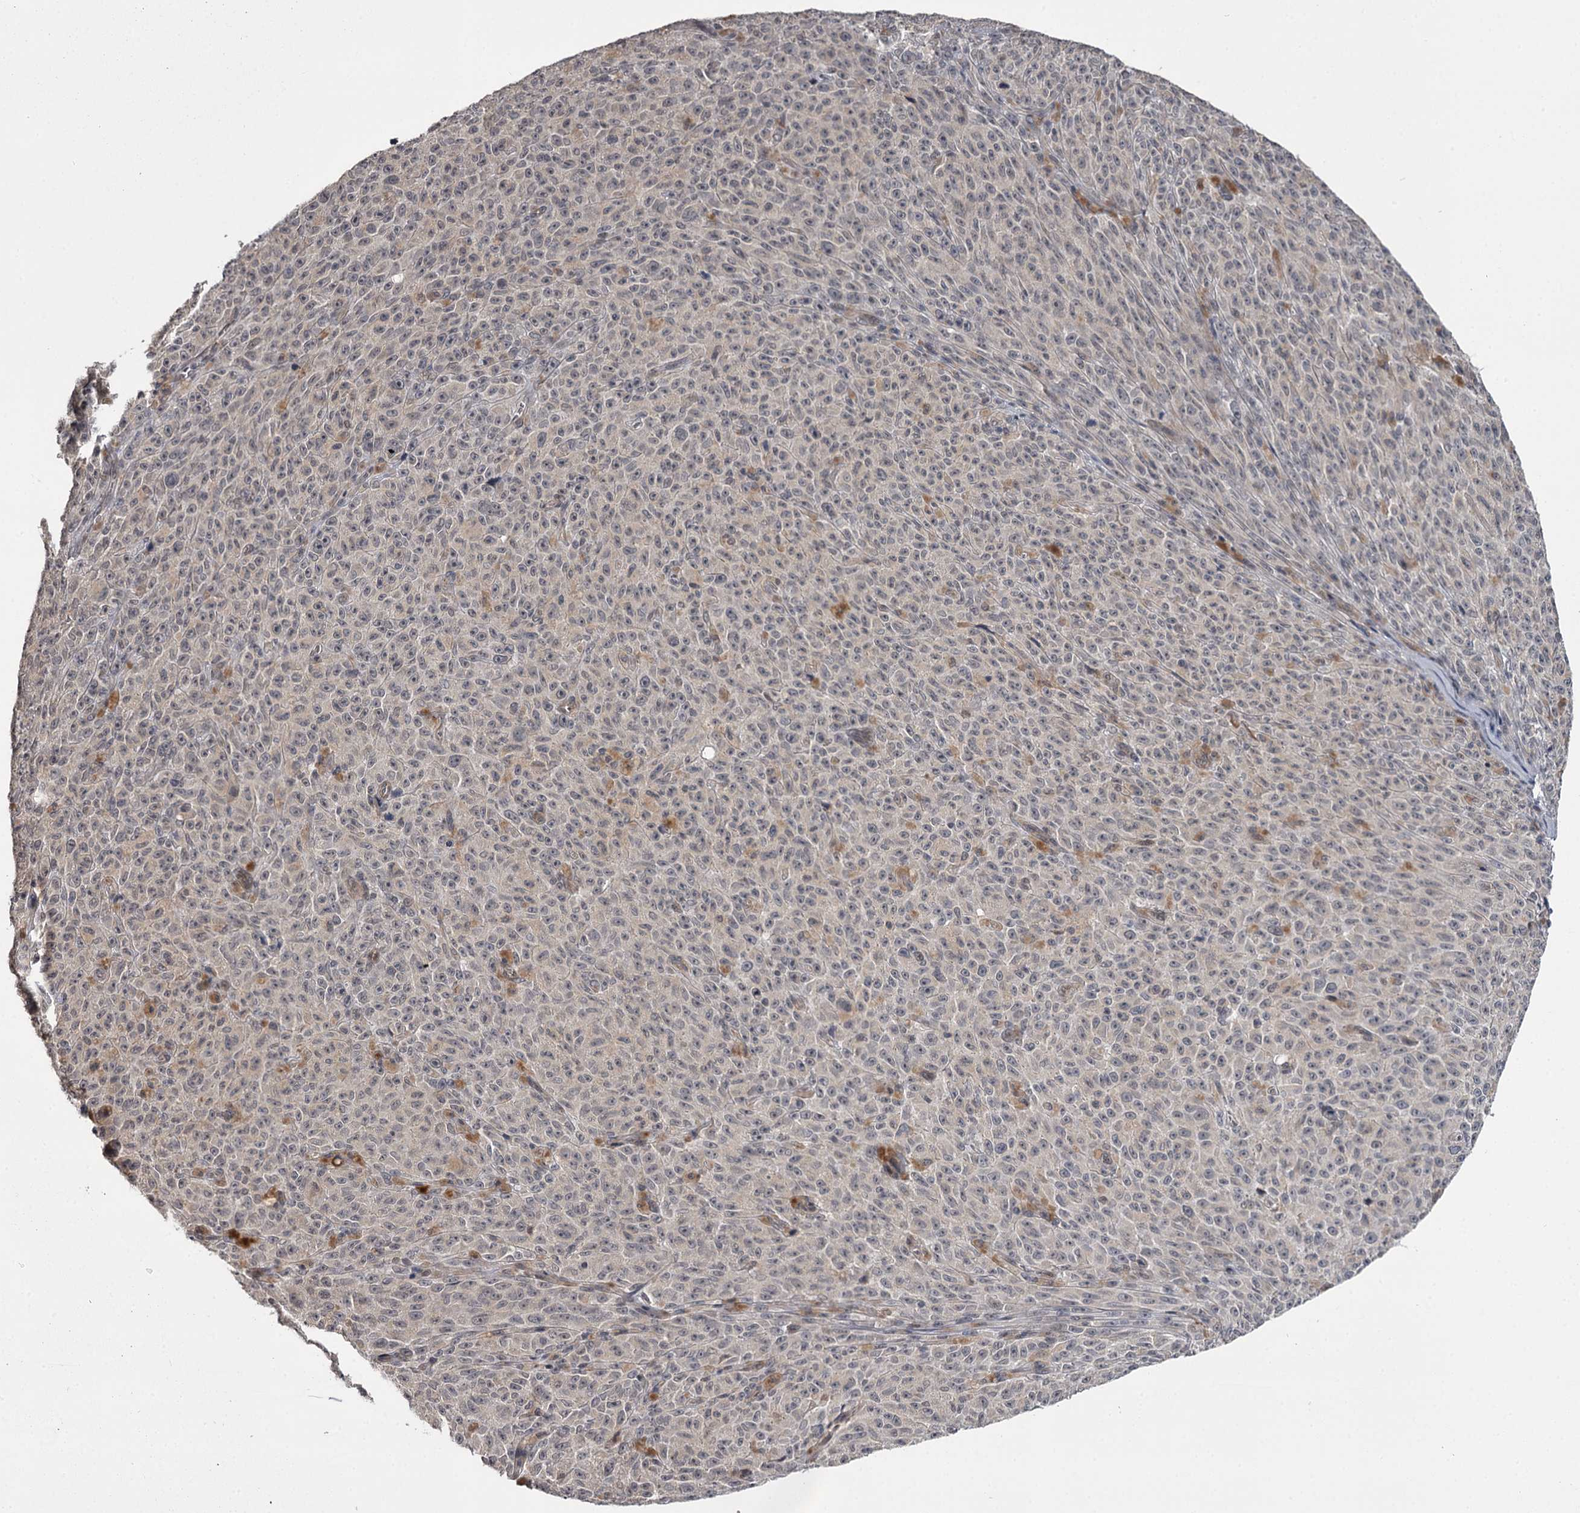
{"staining": {"intensity": "negative", "quantity": "none", "location": "none"}, "tissue": "melanoma", "cell_type": "Tumor cells", "image_type": "cancer", "snomed": [{"axis": "morphology", "description": "Malignant melanoma, NOS"}, {"axis": "topography", "description": "Skin"}], "caption": "There is no significant expression in tumor cells of malignant melanoma. (DAB (3,3'-diaminobenzidine) IHC with hematoxylin counter stain).", "gene": "CWF19L2", "patient": {"sex": "female", "age": 82}}